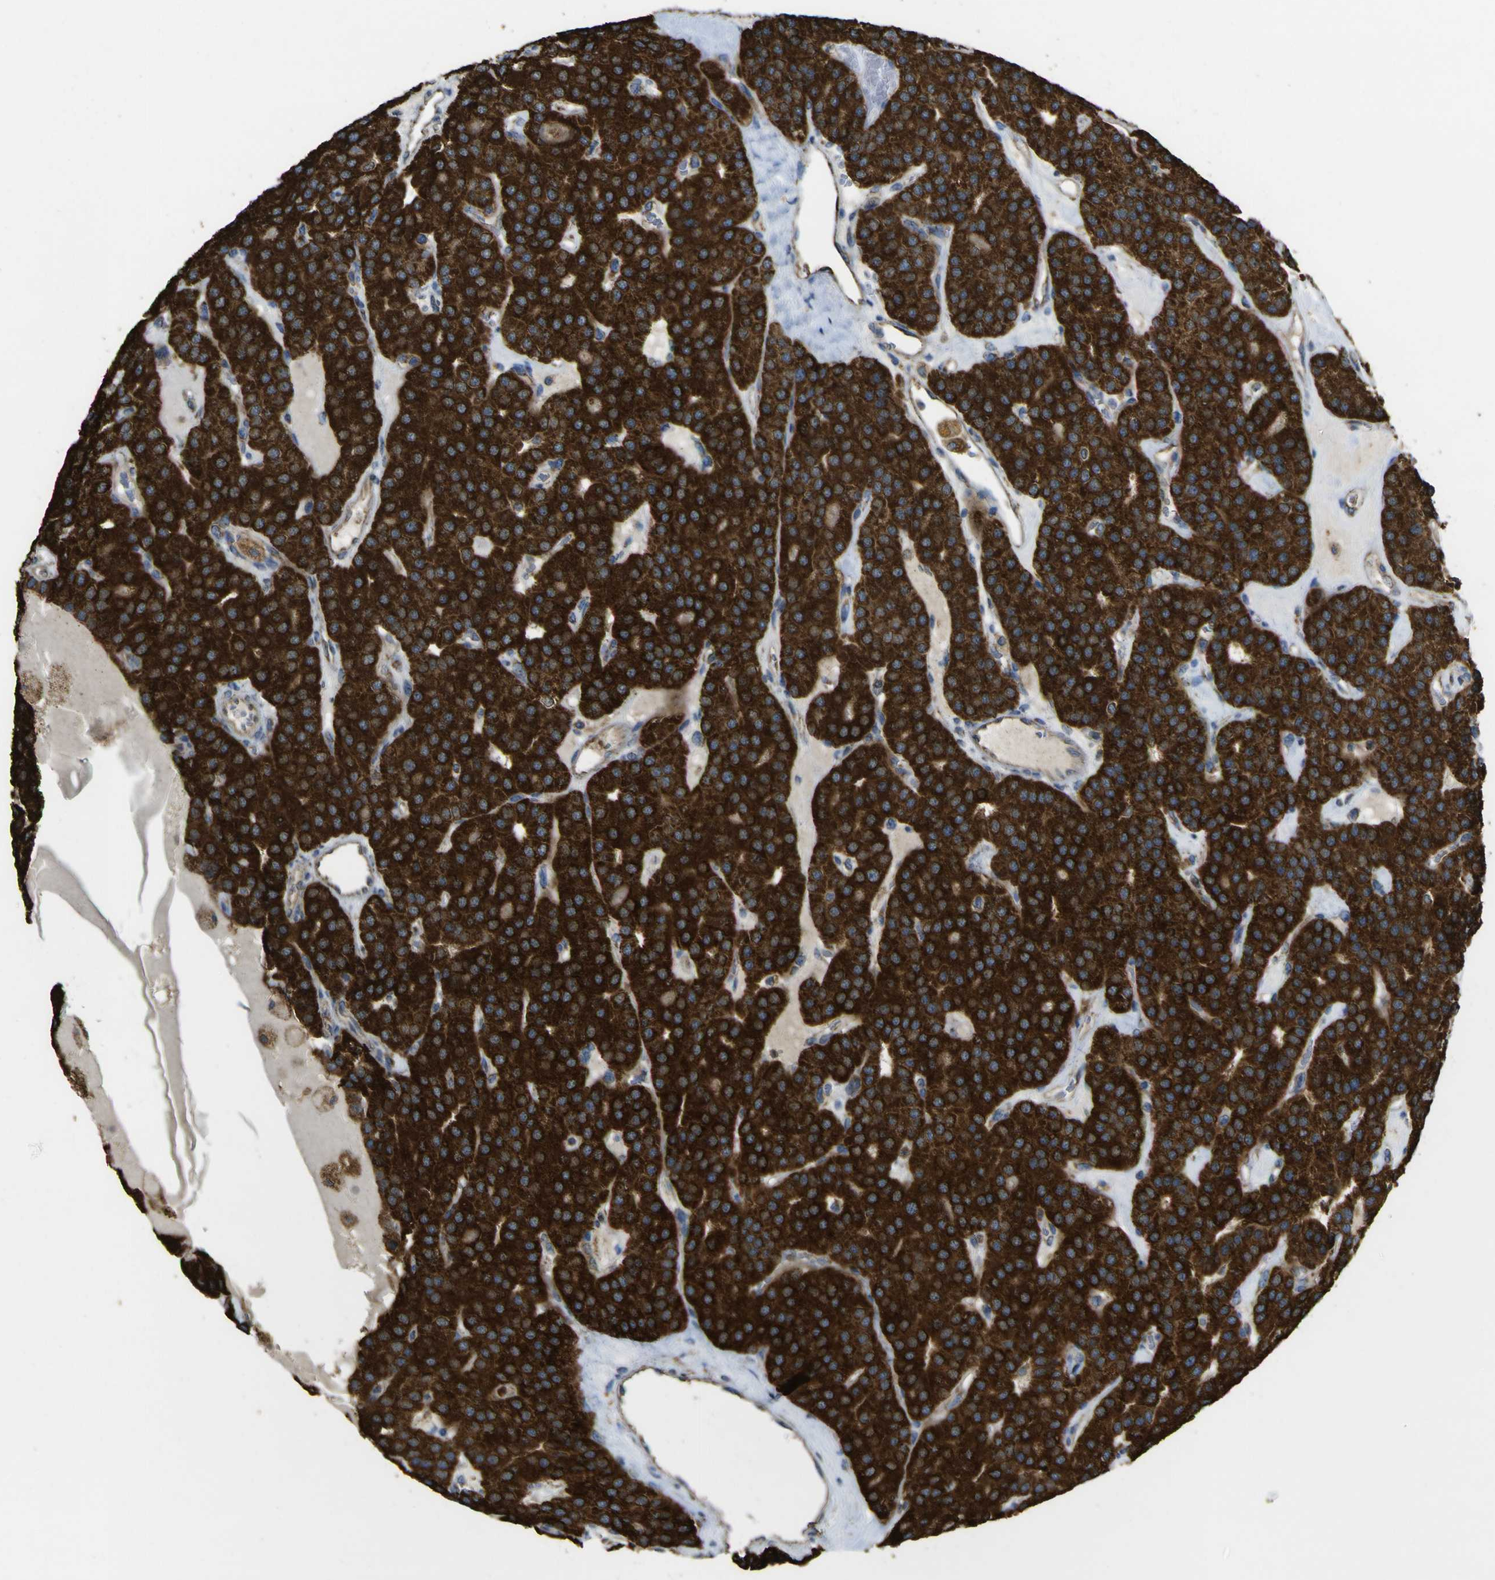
{"staining": {"intensity": "strong", "quantity": ">75%", "location": "cytoplasmic/membranous"}, "tissue": "parathyroid gland", "cell_type": "Glandular cells", "image_type": "normal", "snomed": [{"axis": "morphology", "description": "Normal tissue, NOS"}, {"axis": "morphology", "description": "Adenoma, NOS"}, {"axis": "topography", "description": "Parathyroid gland"}], "caption": "A brown stain highlights strong cytoplasmic/membranous expression of a protein in glandular cells of benign parathyroid gland.", "gene": "ACSL3", "patient": {"sex": "female", "age": 86}}